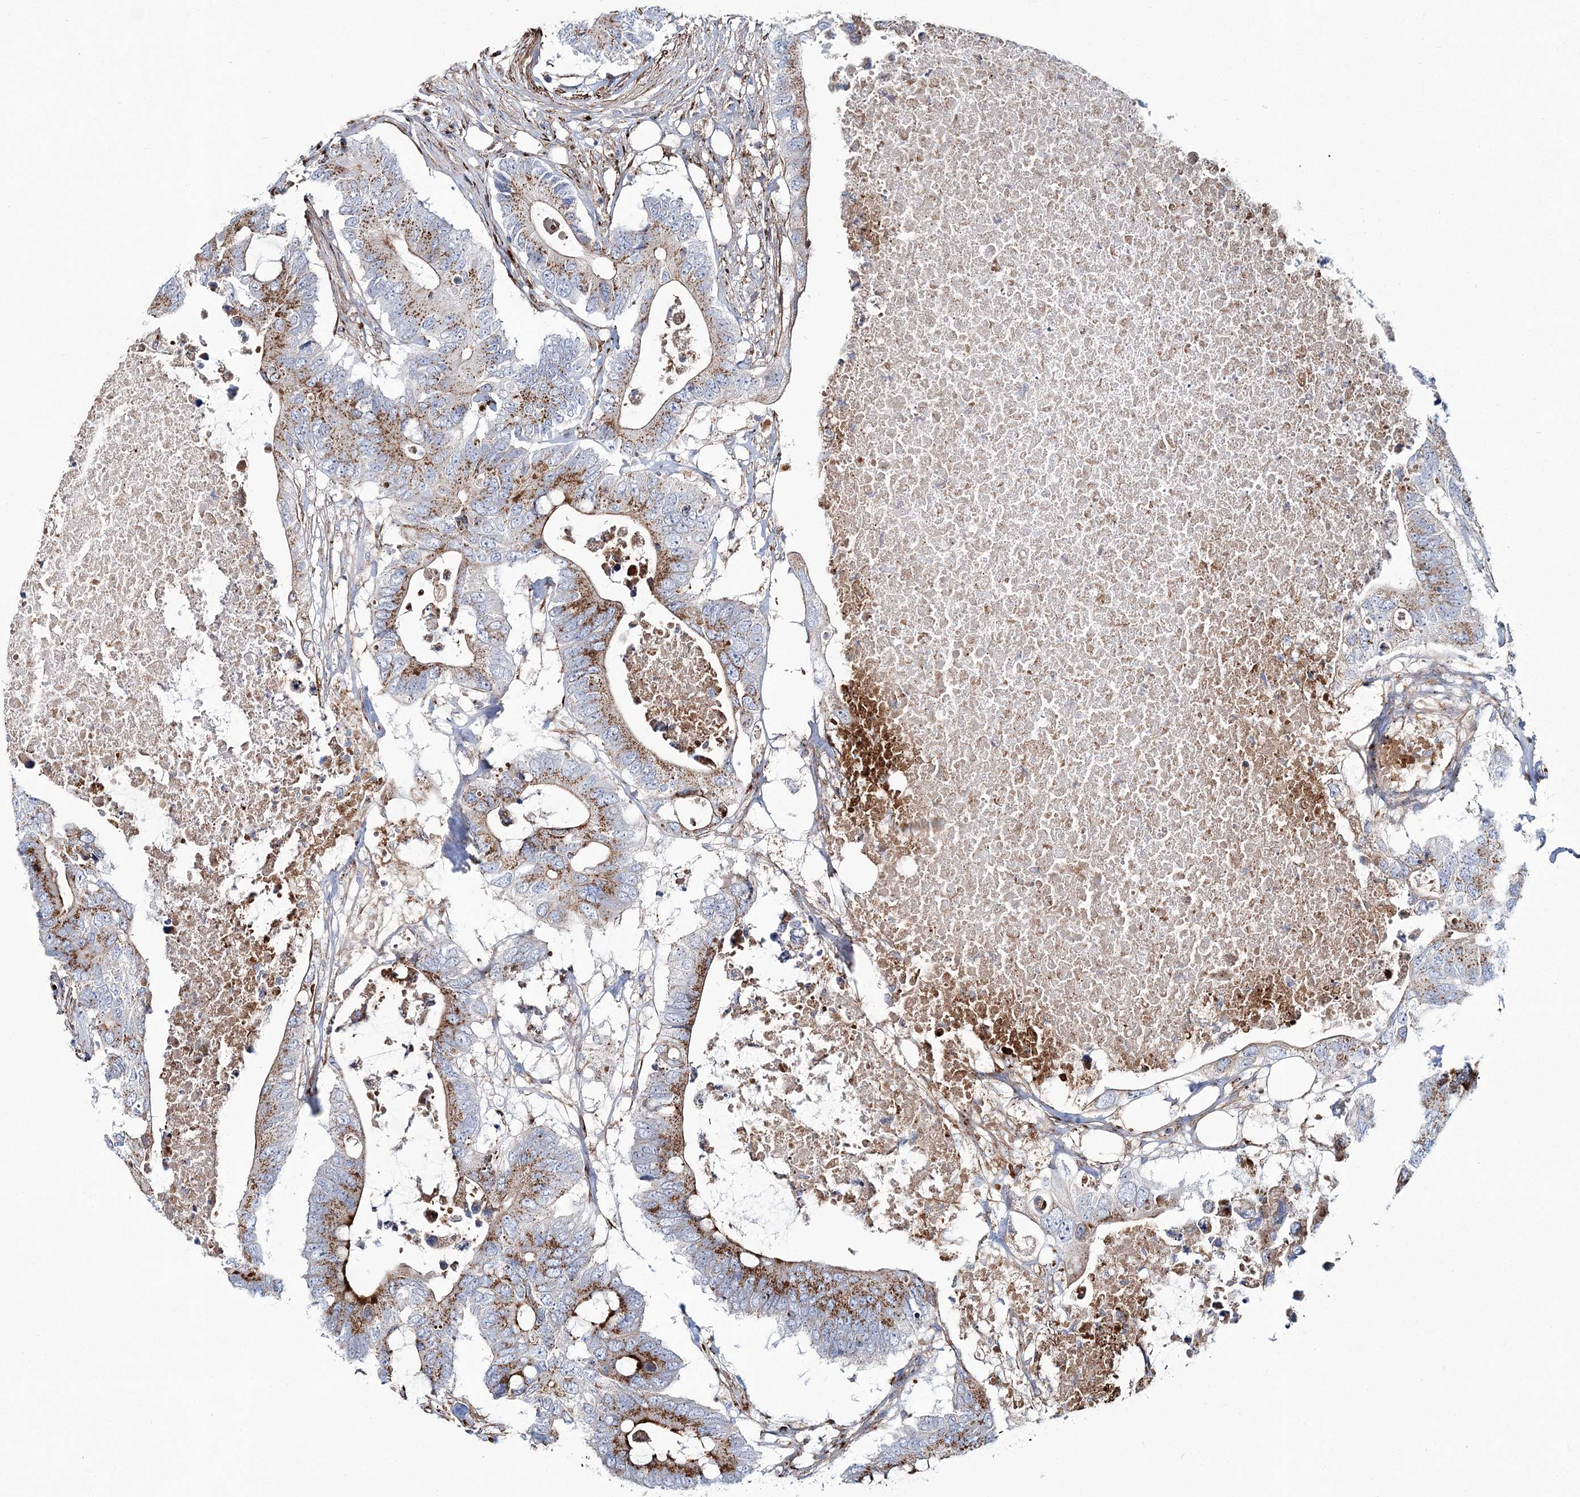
{"staining": {"intensity": "moderate", "quantity": ">75%", "location": "cytoplasmic/membranous"}, "tissue": "colorectal cancer", "cell_type": "Tumor cells", "image_type": "cancer", "snomed": [{"axis": "morphology", "description": "Adenocarcinoma, NOS"}, {"axis": "topography", "description": "Colon"}], "caption": "Immunohistochemical staining of human colorectal cancer exhibits medium levels of moderate cytoplasmic/membranous protein positivity in about >75% of tumor cells.", "gene": "MAN1A2", "patient": {"sex": "male", "age": 71}}